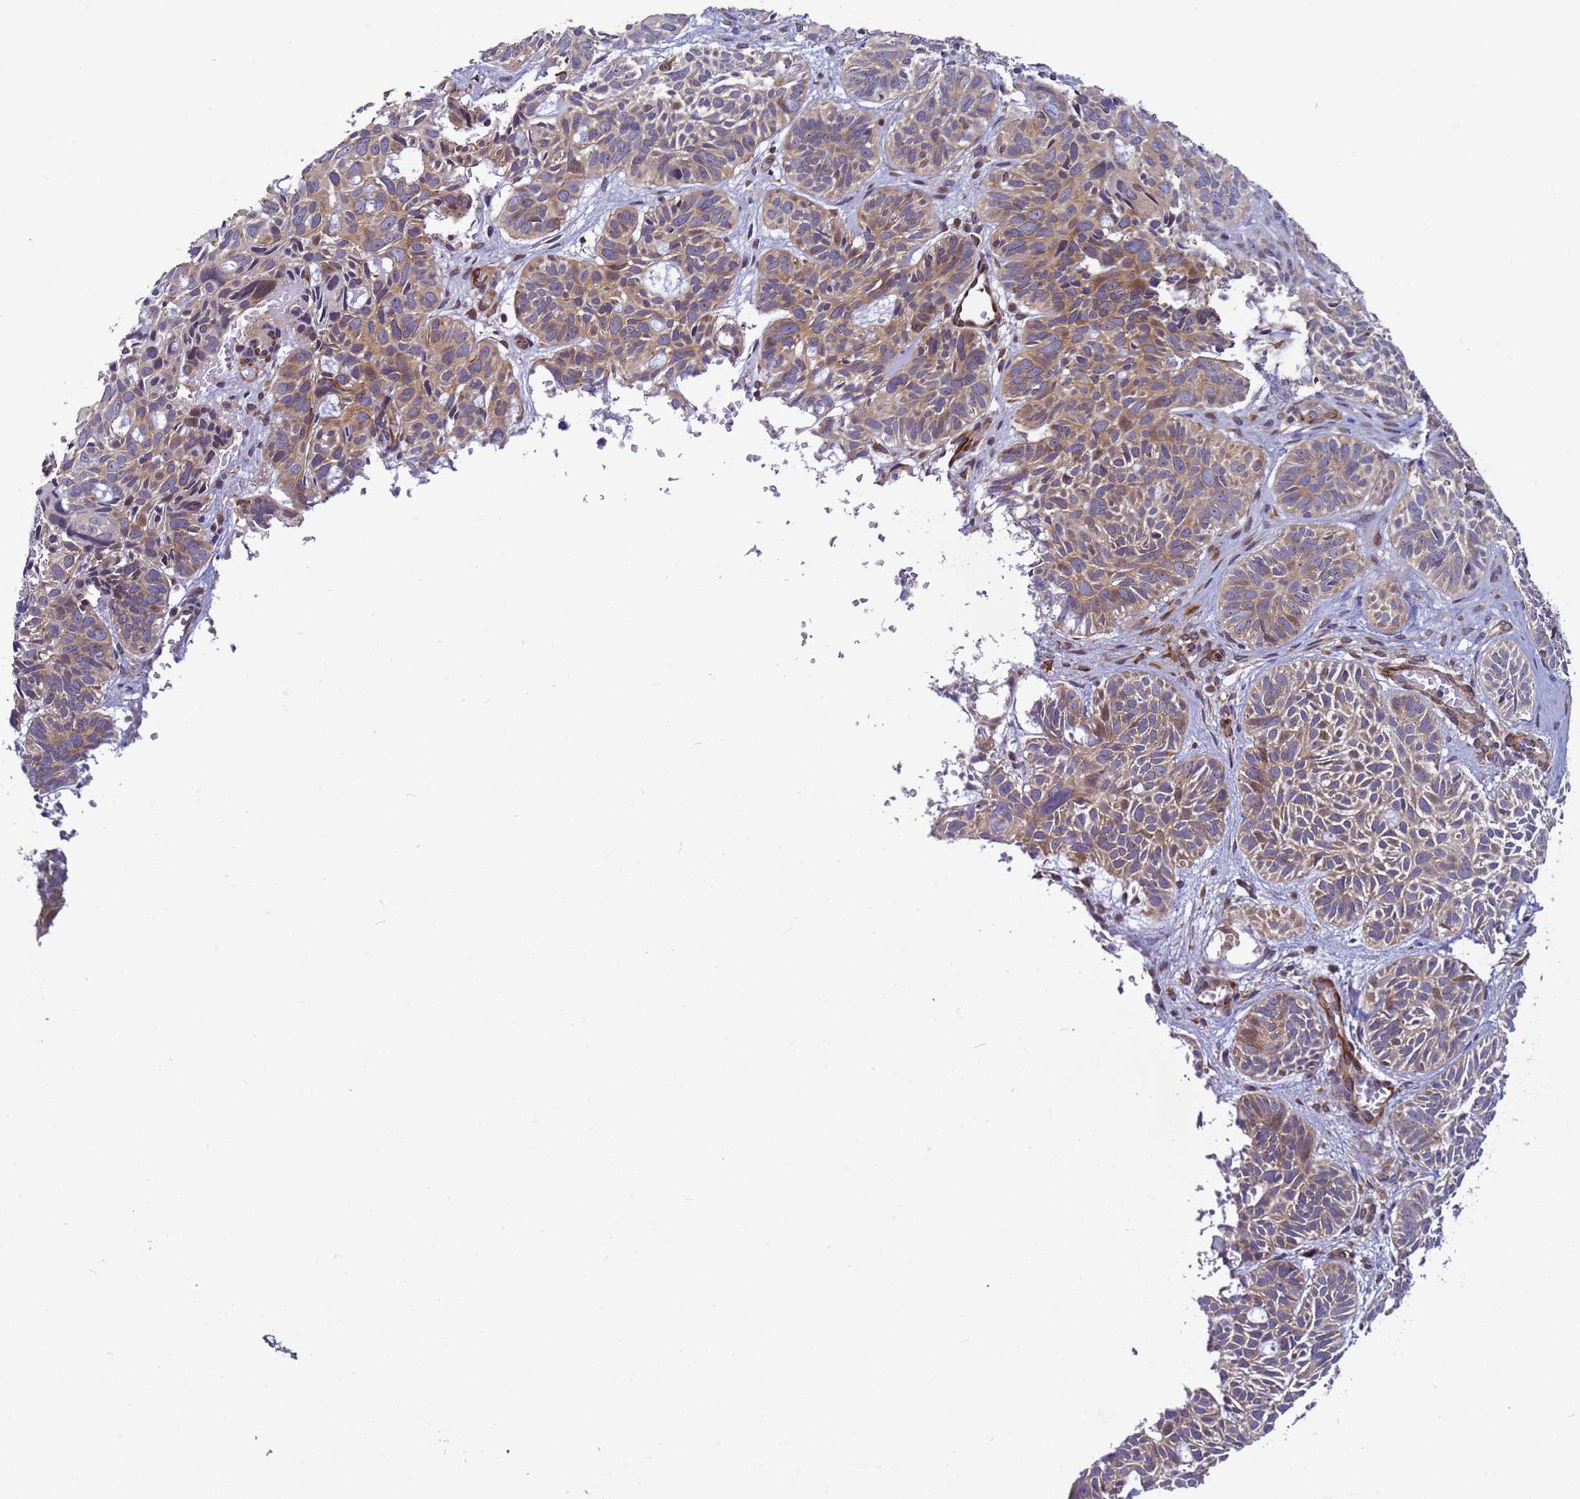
{"staining": {"intensity": "weak", "quantity": ">75%", "location": "cytoplasmic/membranous"}, "tissue": "skin cancer", "cell_type": "Tumor cells", "image_type": "cancer", "snomed": [{"axis": "morphology", "description": "Basal cell carcinoma"}, {"axis": "topography", "description": "Skin"}], "caption": "Weak cytoplasmic/membranous positivity is identified in approximately >75% of tumor cells in skin basal cell carcinoma. (DAB = brown stain, brightfield microscopy at high magnification).", "gene": "MCRIP1", "patient": {"sex": "male", "age": 69}}